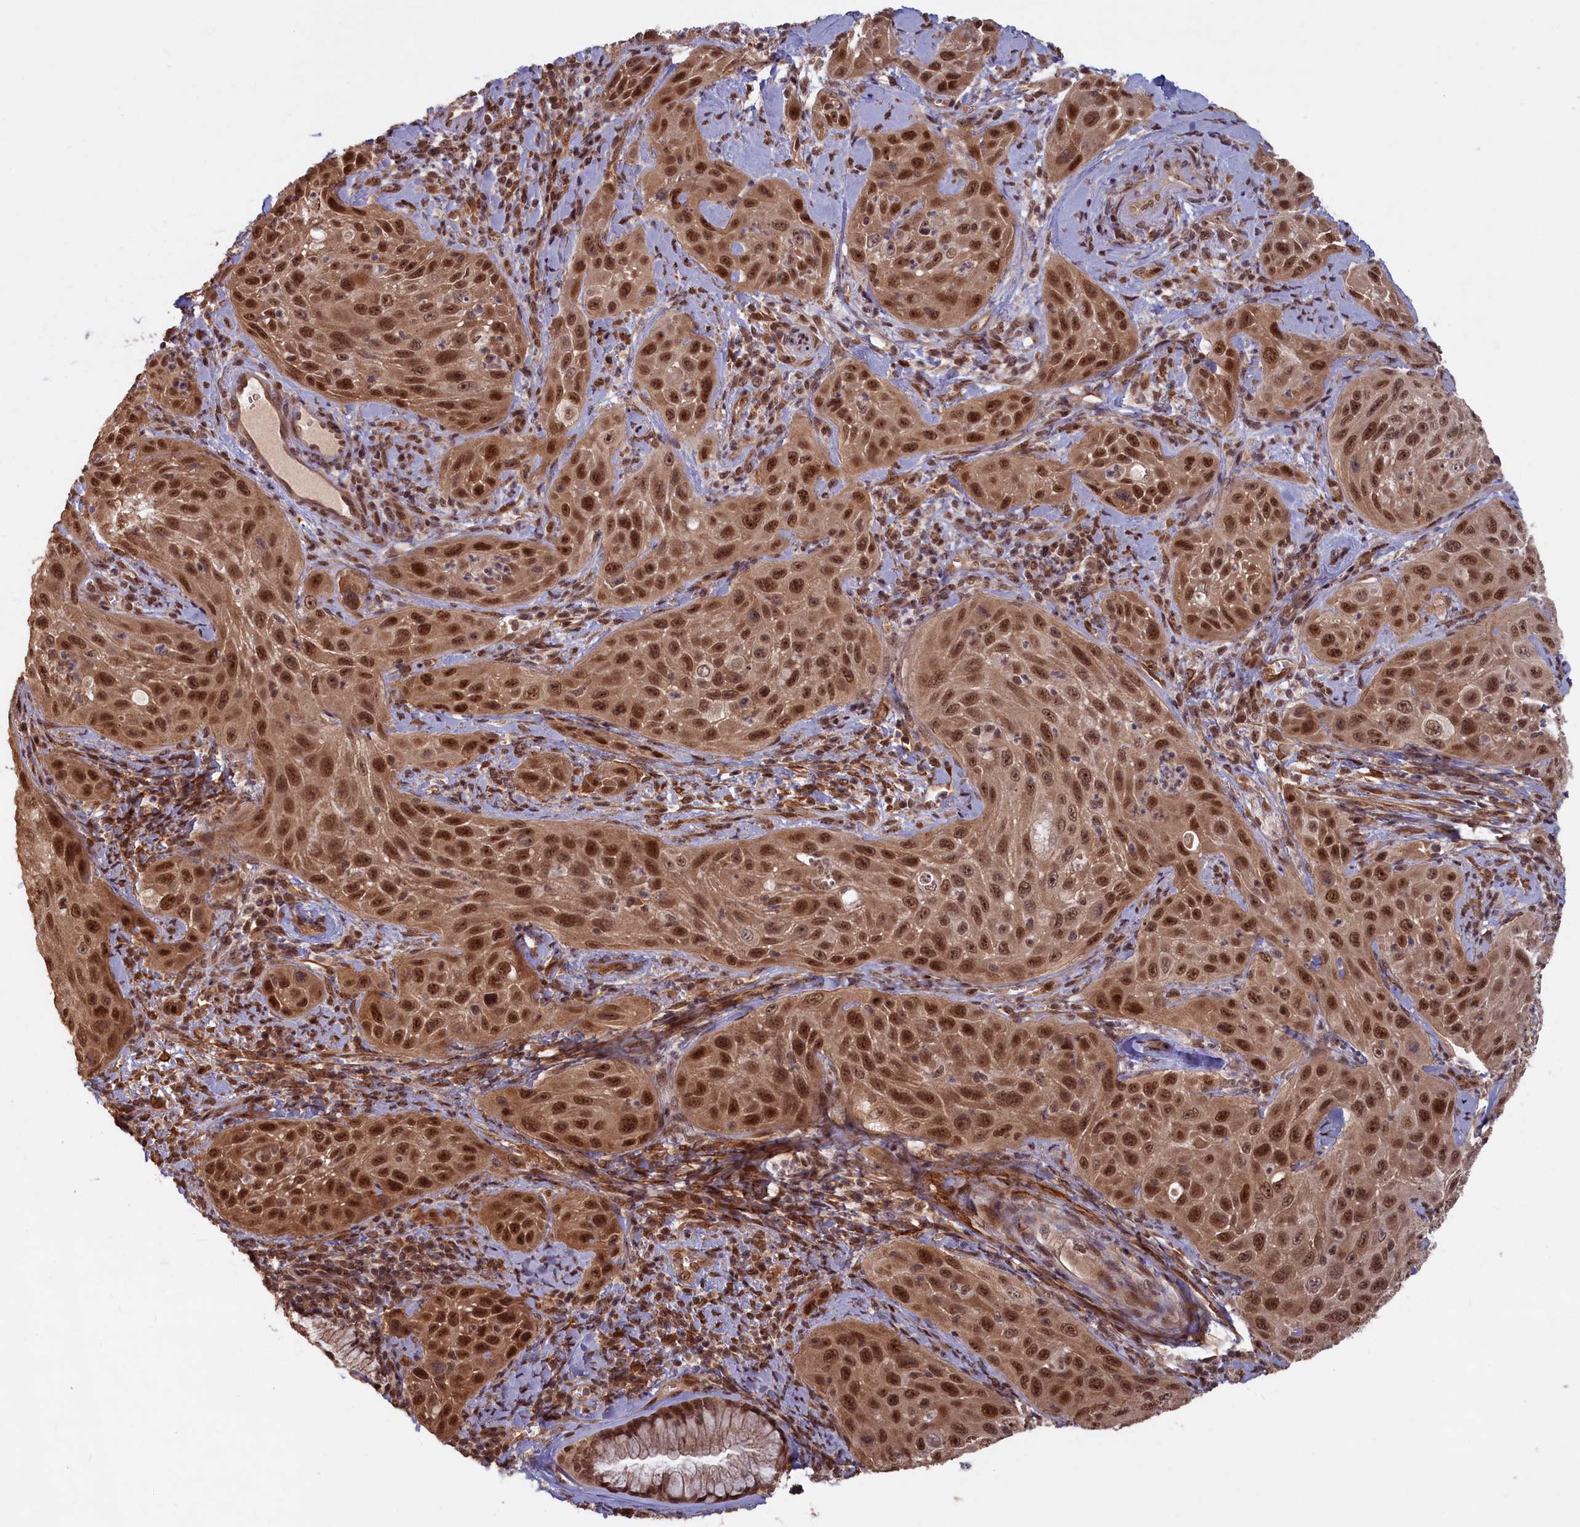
{"staining": {"intensity": "moderate", "quantity": ">75%", "location": "cytoplasmic/membranous,nuclear"}, "tissue": "cervical cancer", "cell_type": "Tumor cells", "image_type": "cancer", "snomed": [{"axis": "morphology", "description": "Squamous cell carcinoma, NOS"}, {"axis": "topography", "description": "Cervix"}], "caption": "Human cervical squamous cell carcinoma stained with a protein marker exhibits moderate staining in tumor cells.", "gene": "HIF3A", "patient": {"sex": "female", "age": 42}}